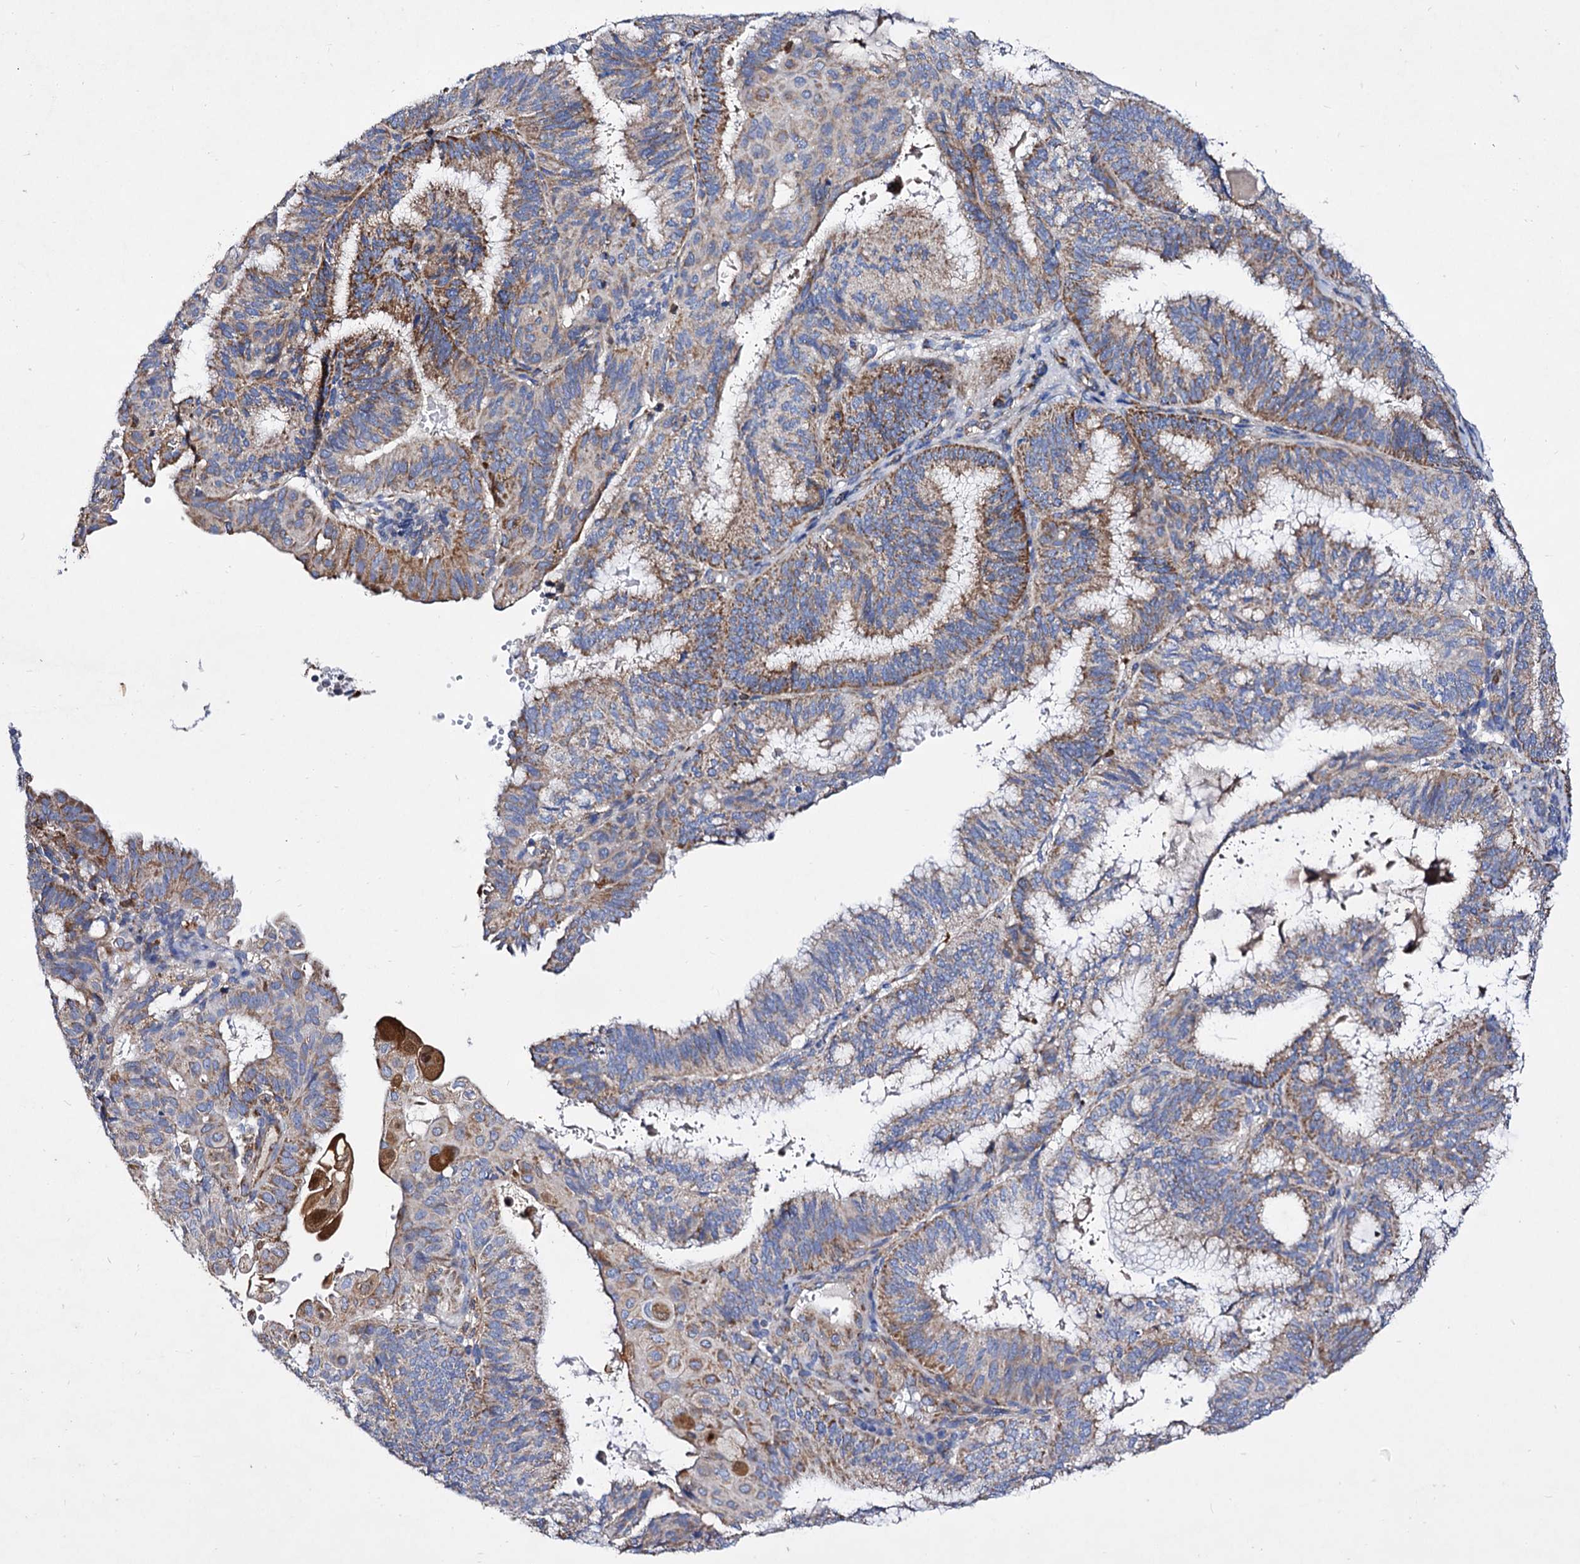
{"staining": {"intensity": "weak", "quantity": "25%-75%", "location": "cytoplasmic/membranous"}, "tissue": "endometrial cancer", "cell_type": "Tumor cells", "image_type": "cancer", "snomed": [{"axis": "morphology", "description": "Adenocarcinoma, NOS"}, {"axis": "topography", "description": "Endometrium"}], "caption": "Human adenocarcinoma (endometrial) stained for a protein (brown) displays weak cytoplasmic/membranous positive positivity in approximately 25%-75% of tumor cells.", "gene": "ACAD9", "patient": {"sex": "female", "age": 49}}